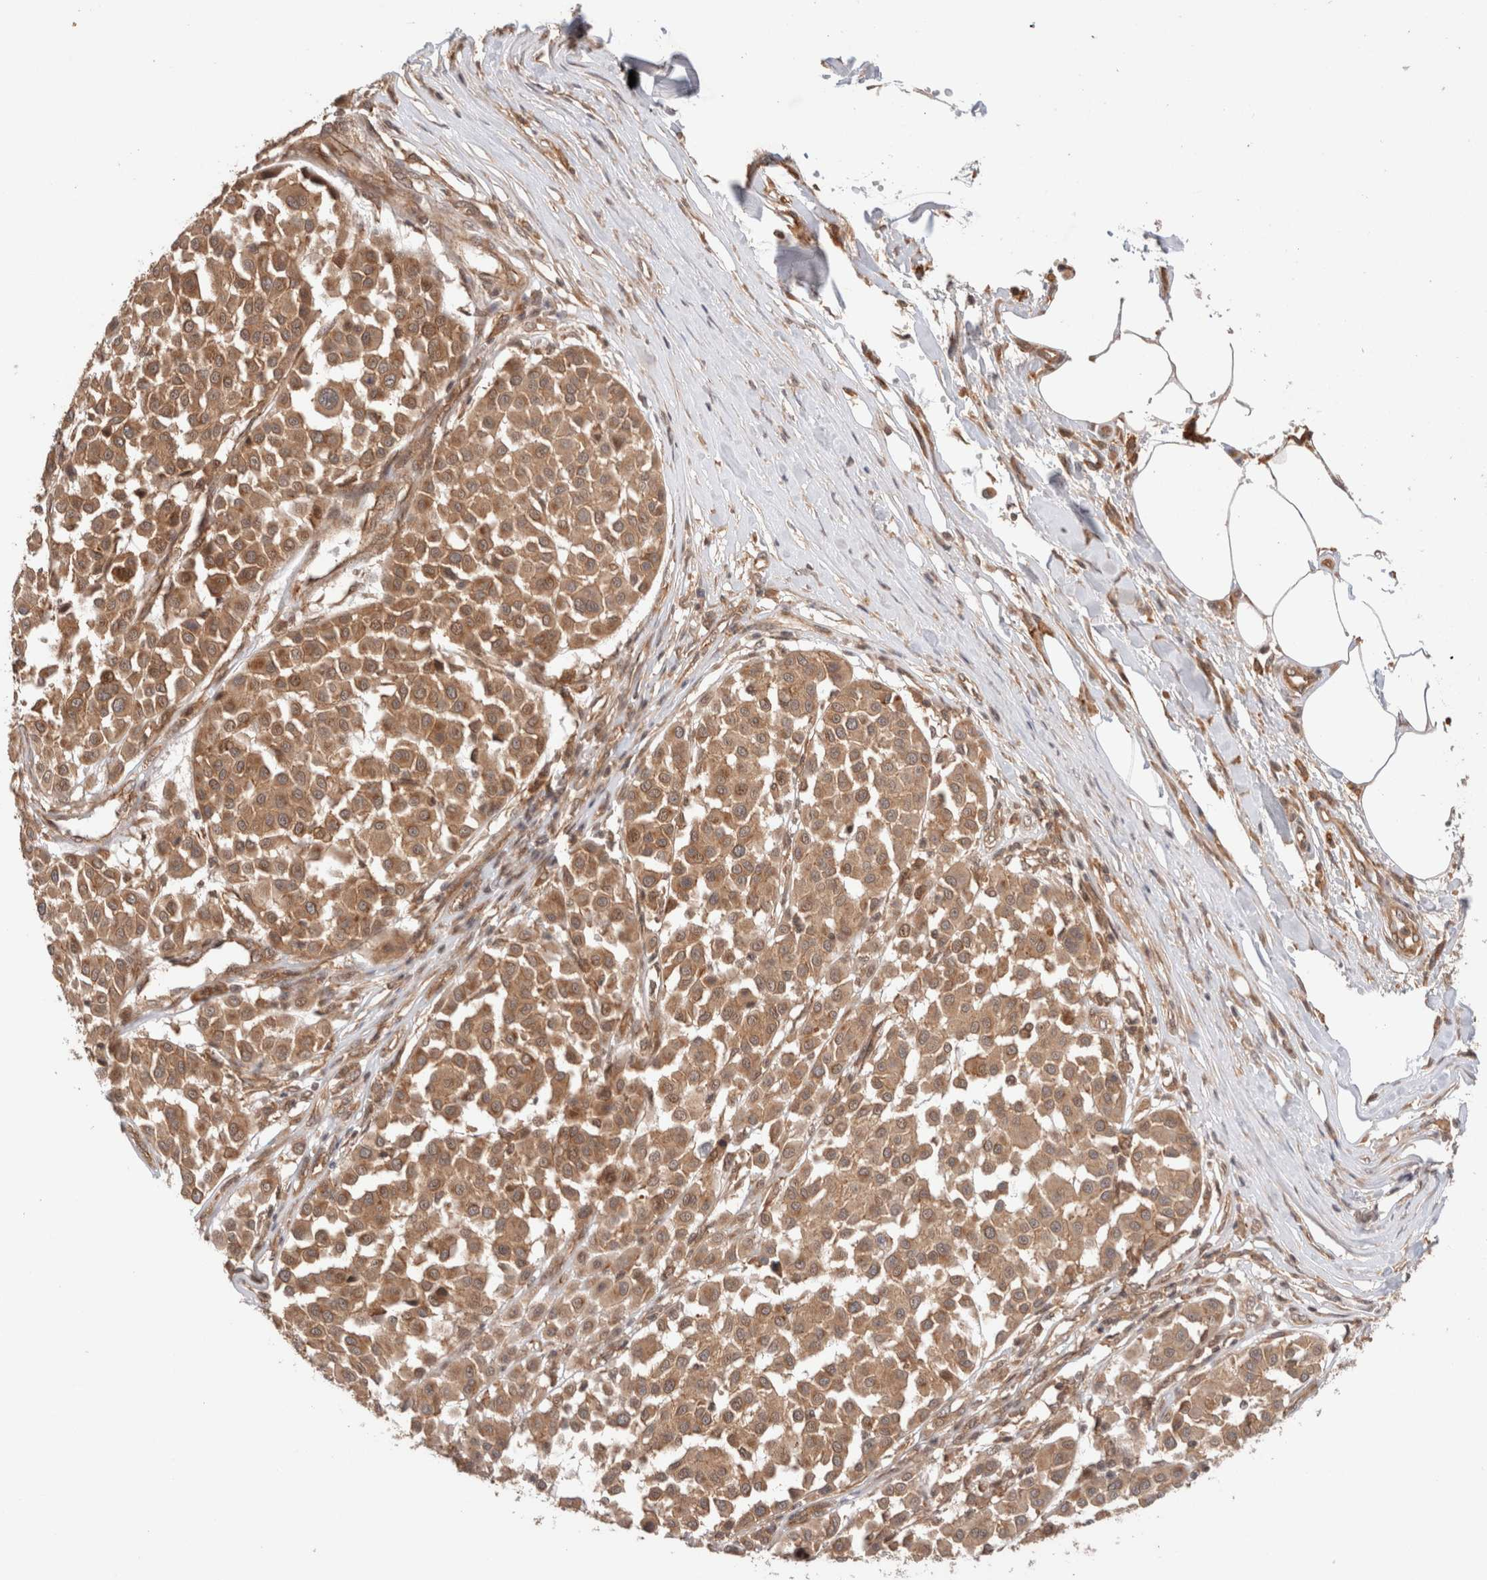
{"staining": {"intensity": "moderate", "quantity": ">75%", "location": "cytoplasmic/membranous,nuclear"}, "tissue": "melanoma", "cell_type": "Tumor cells", "image_type": "cancer", "snomed": [{"axis": "morphology", "description": "Malignant melanoma, Metastatic site"}, {"axis": "topography", "description": "Soft tissue"}], "caption": "A high-resolution image shows immunohistochemistry staining of malignant melanoma (metastatic site), which shows moderate cytoplasmic/membranous and nuclear expression in approximately >75% of tumor cells.", "gene": "SIKE1", "patient": {"sex": "male", "age": 41}}